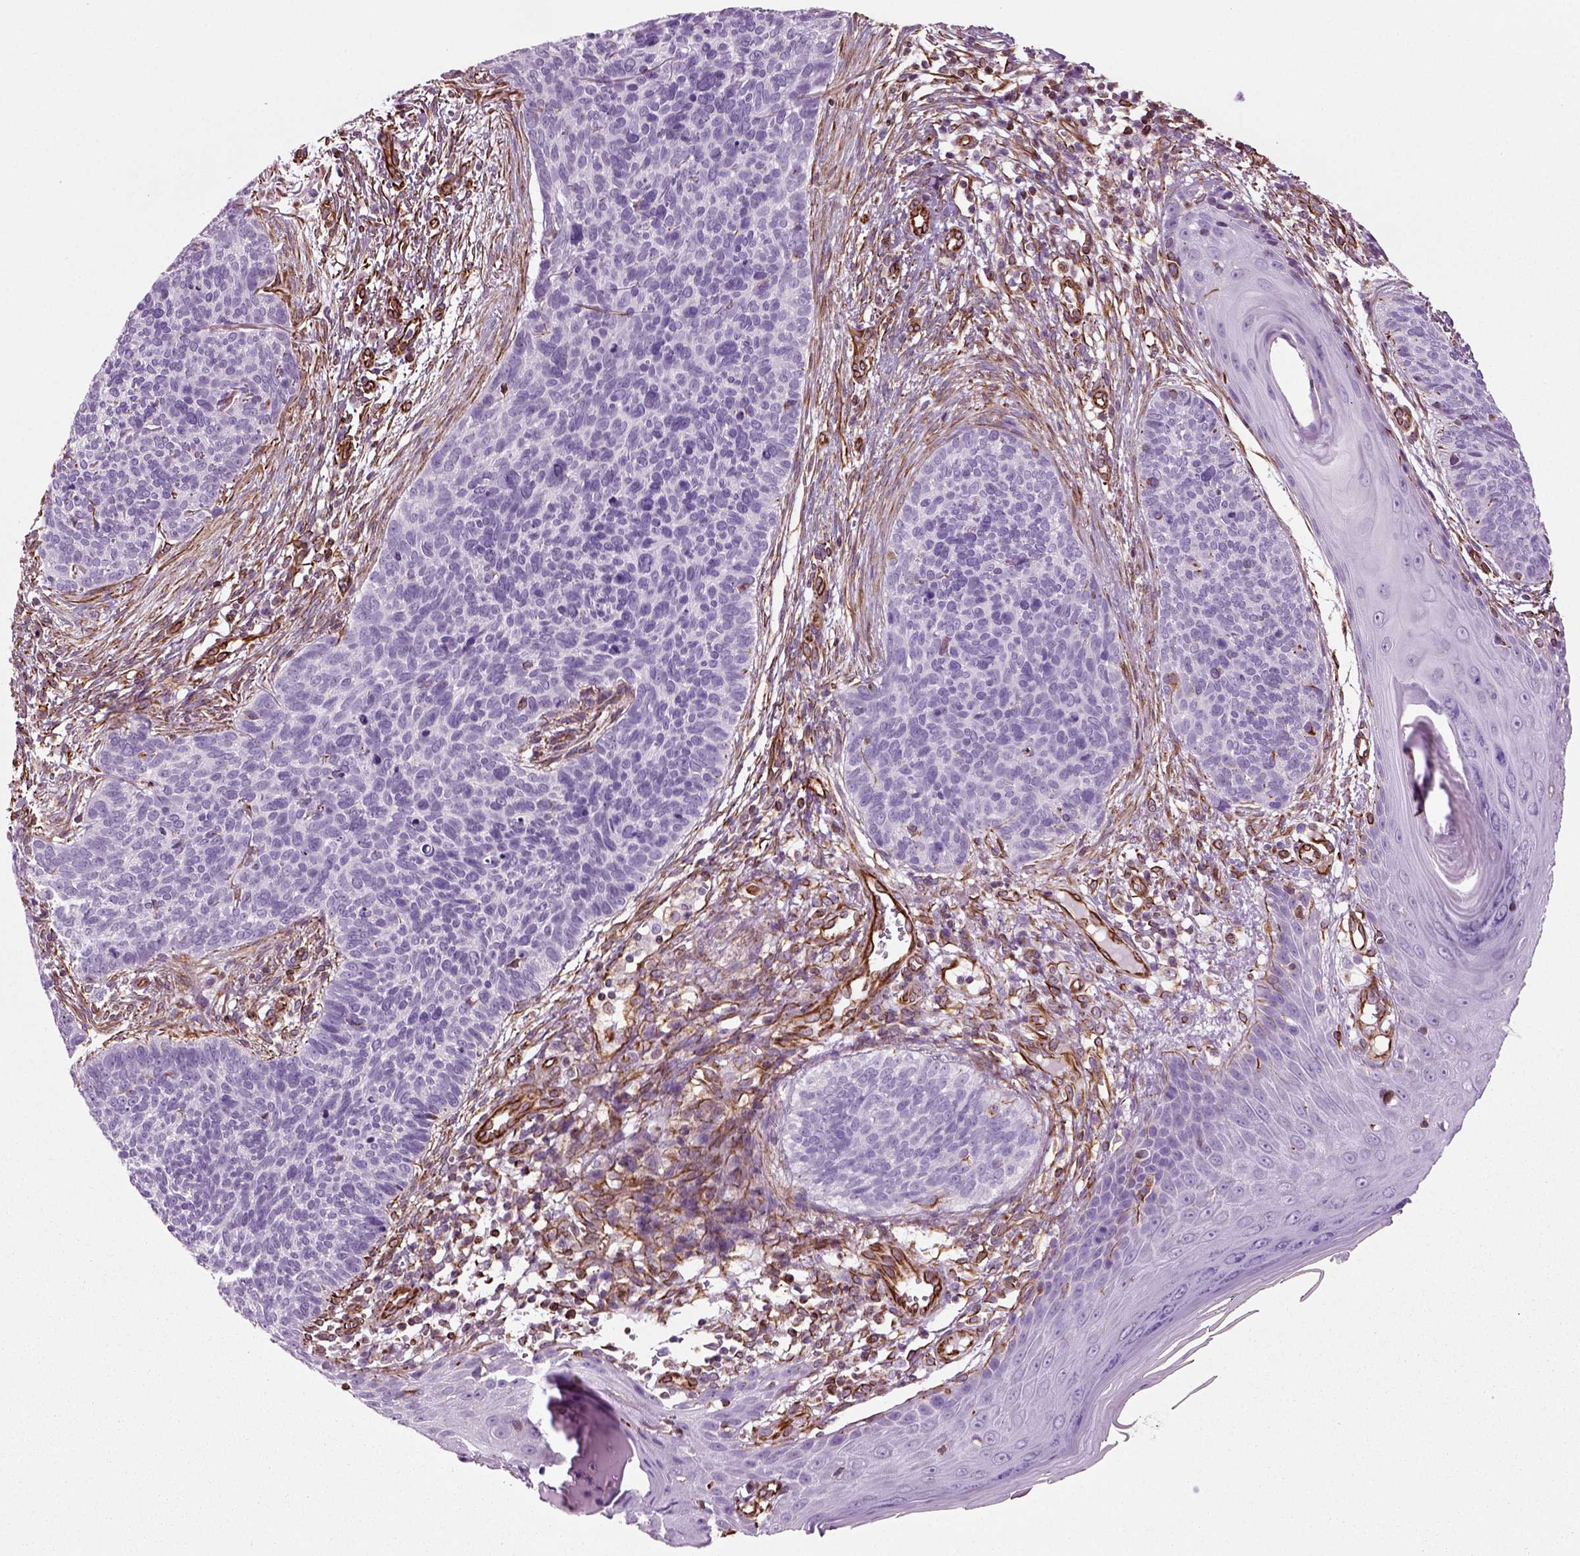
{"staining": {"intensity": "negative", "quantity": "none", "location": "none"}, "tissue": "skin cancer", "cell_type": "Tumor cells", "image_type": "cancer", "snomed": [{"axis": "morphology", "description": "Basal cell carcinoma"}, {"axis": "topography", "description": "Skin"}], "caption": "The micrograph demonstrates no significant positivity in tumor cells of skin cancer (basal cell carcinoma).", "gene": "ACER3", "patient": {"sex": "male", "age": 64}}